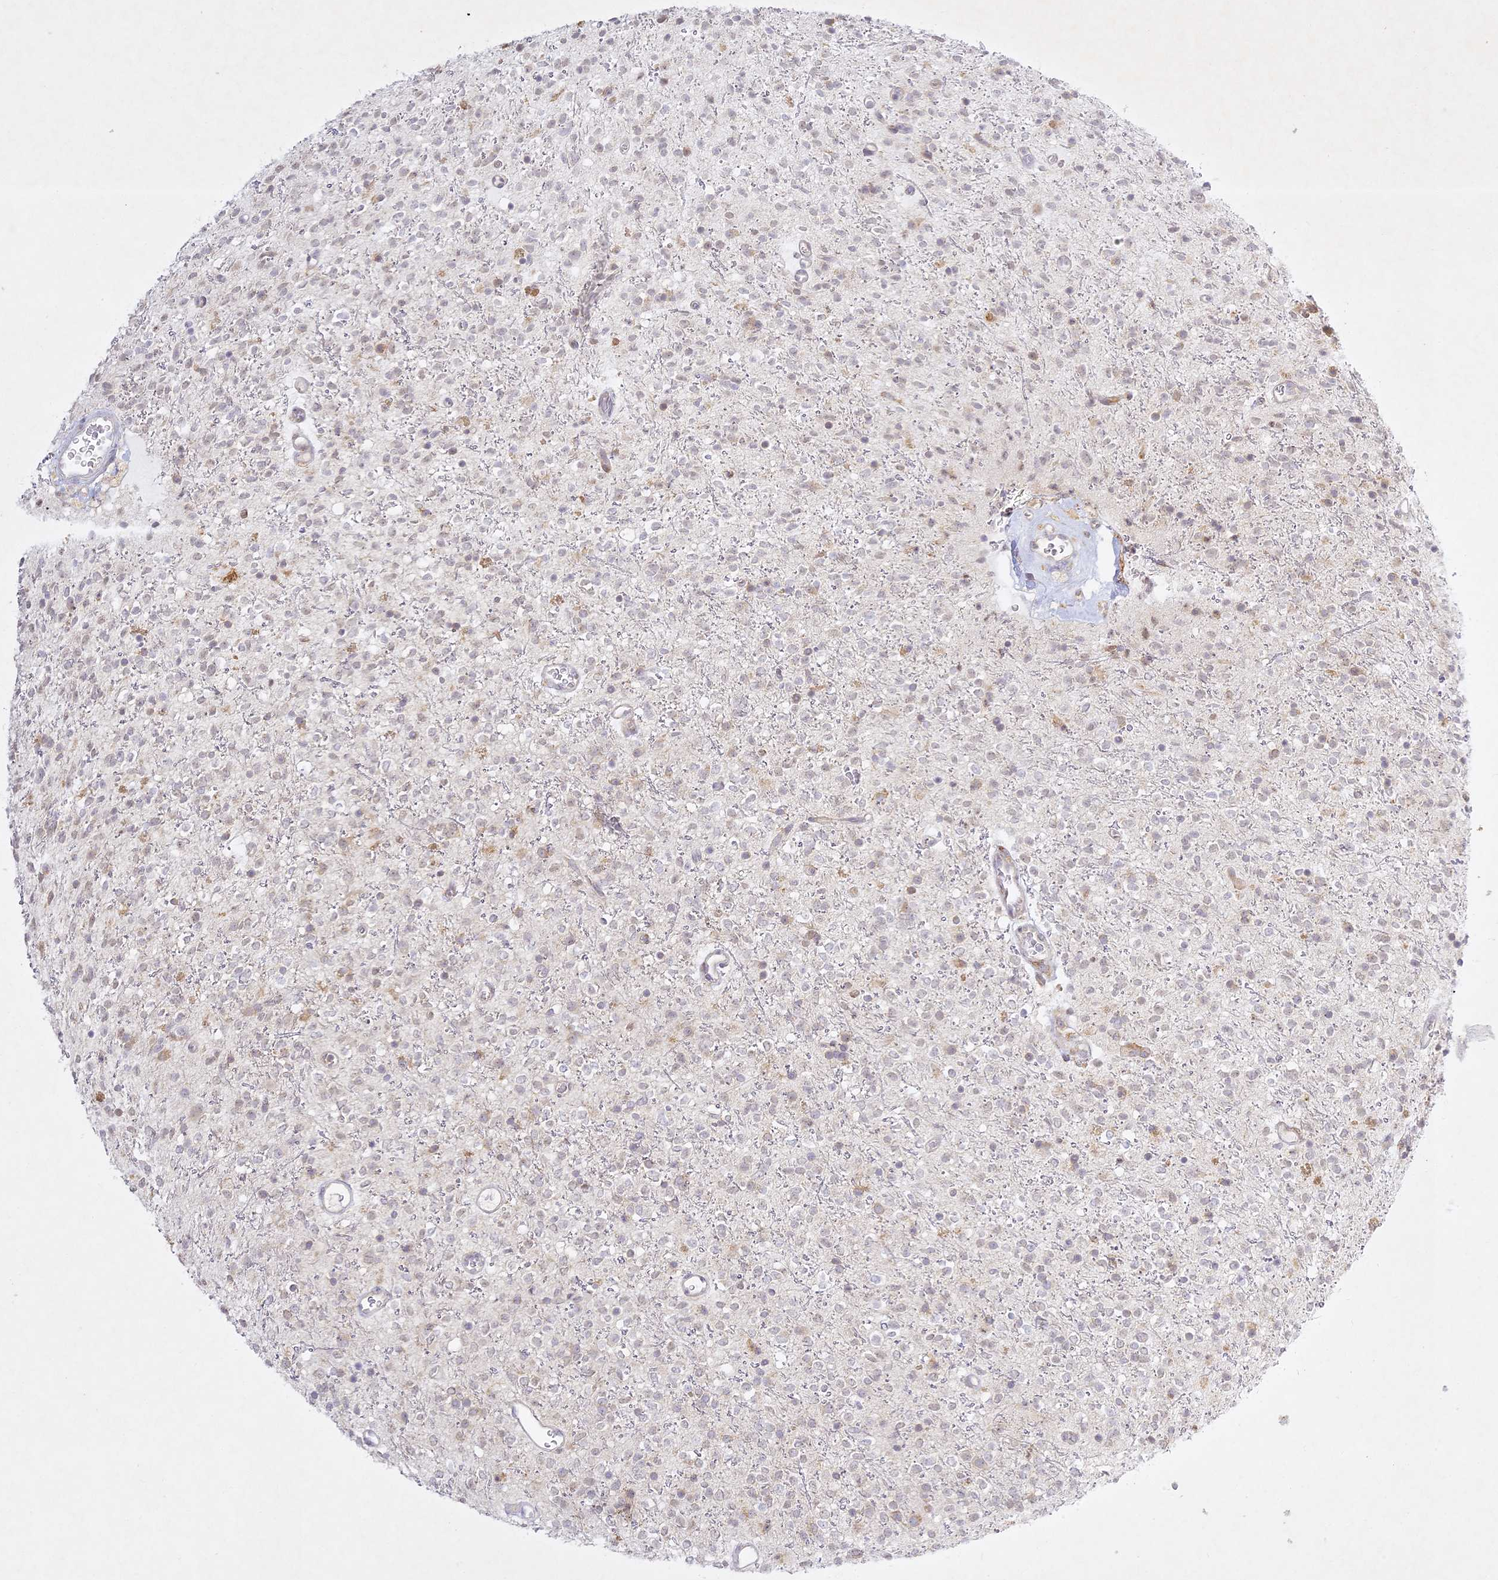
{"staining": {"intensity": "negative", "quantity": "none", "location": "none"}, "tissue": "glioma", "cell_type": "Tumor cells", "image_type": "cancer", "snomed": [{"axis": "morphology", "description": "Glioma, malignant, High grade"}, {"axis": "topography", "description": "Brain"}], "caption": "High-grade glioma (malignant) stained for a protein using immunohistochemistry (IHC) reveals no expression tumor cells.", "gene": "SLC30A5", "patient": {"sex": "male", "age": 34}}